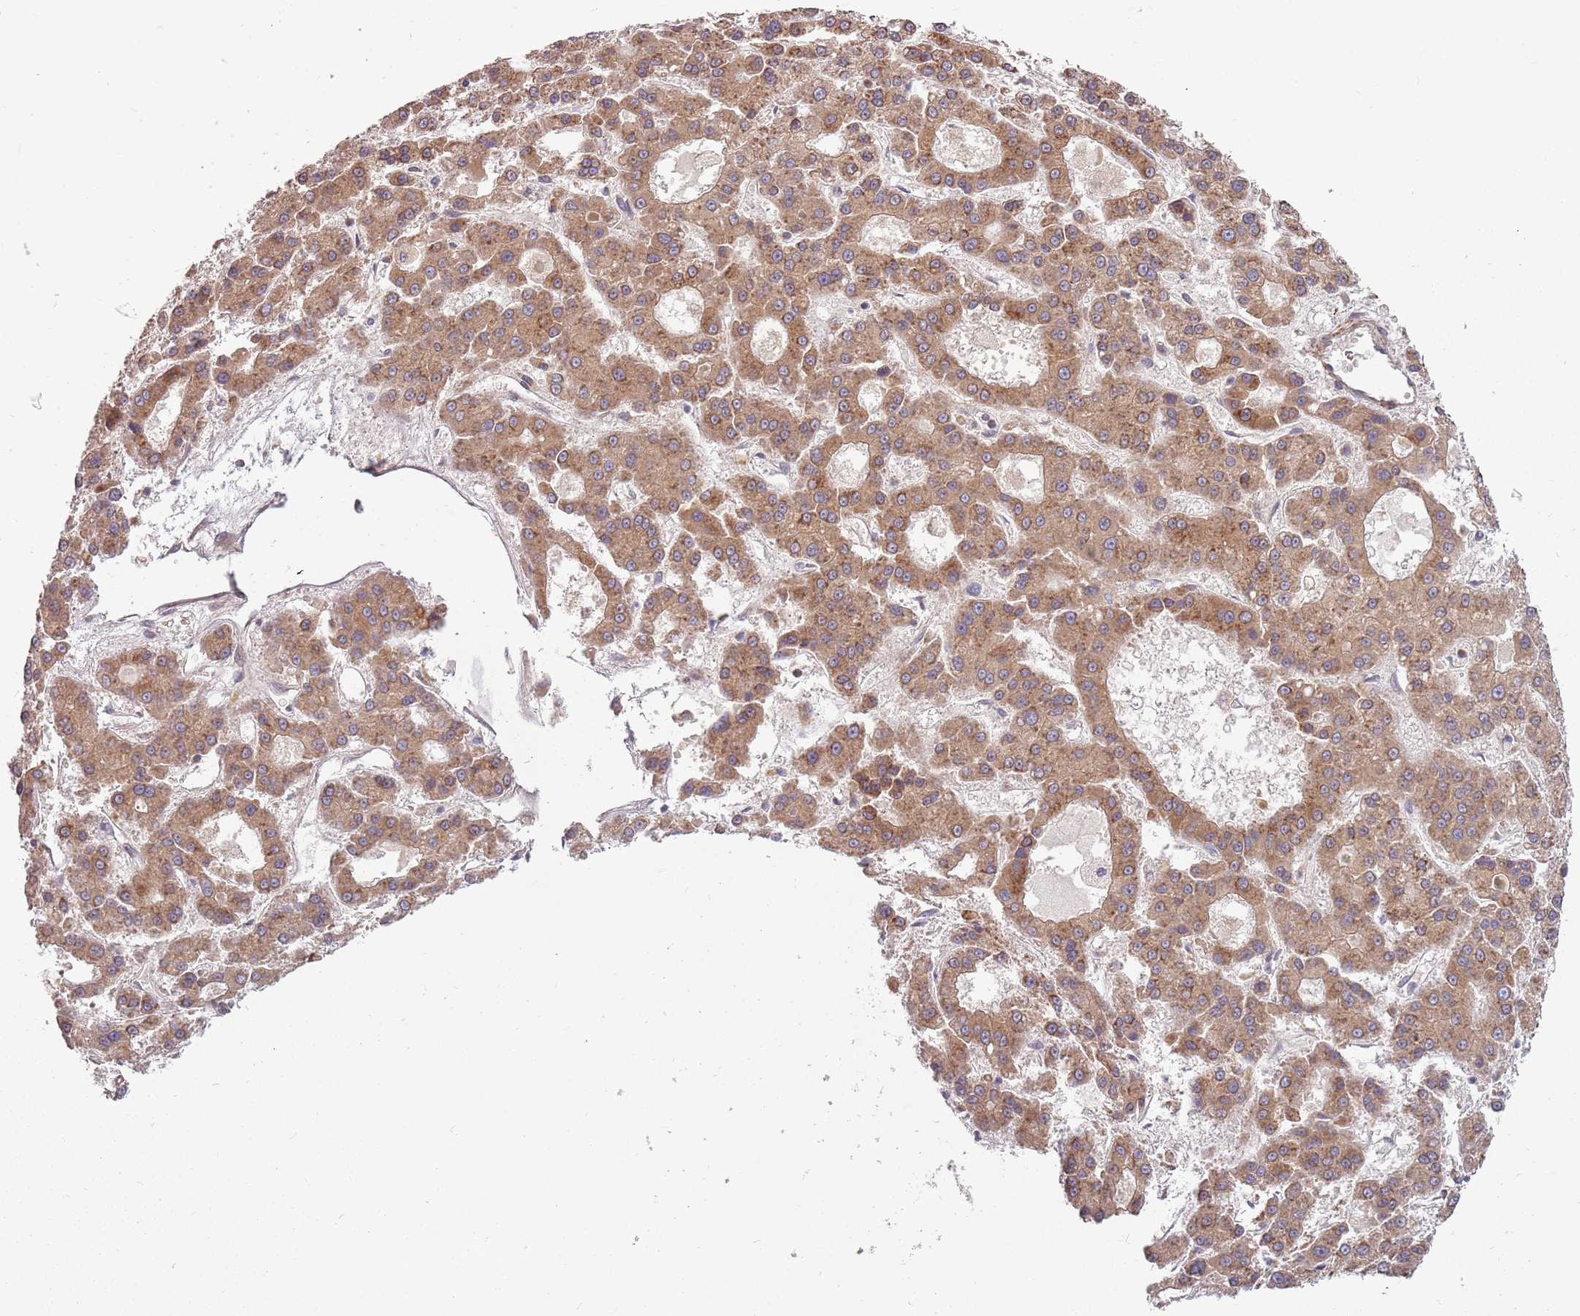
{"staining": {"intensity": "moderate", "quantity": ">75%", "location": "cytoplasmic/membranous"}, "tissue": "liver cancer", "cell_type": "Tumor cells", "image_type": "cancer", "snomed": [{"axis": "morphology", "description": "Carcinoma, Hepatocellular, NOS"}, {"axis": "topography", "description": "Liver"}], "caption": "This is an image of immunohistochemistry (IHC) staining of liver cancer, which shows moderate positivity in the cytoplasmic/membranous of tumor cells.", "gene": "PLD6", "patient": {"sex": "male", "age": 70}}